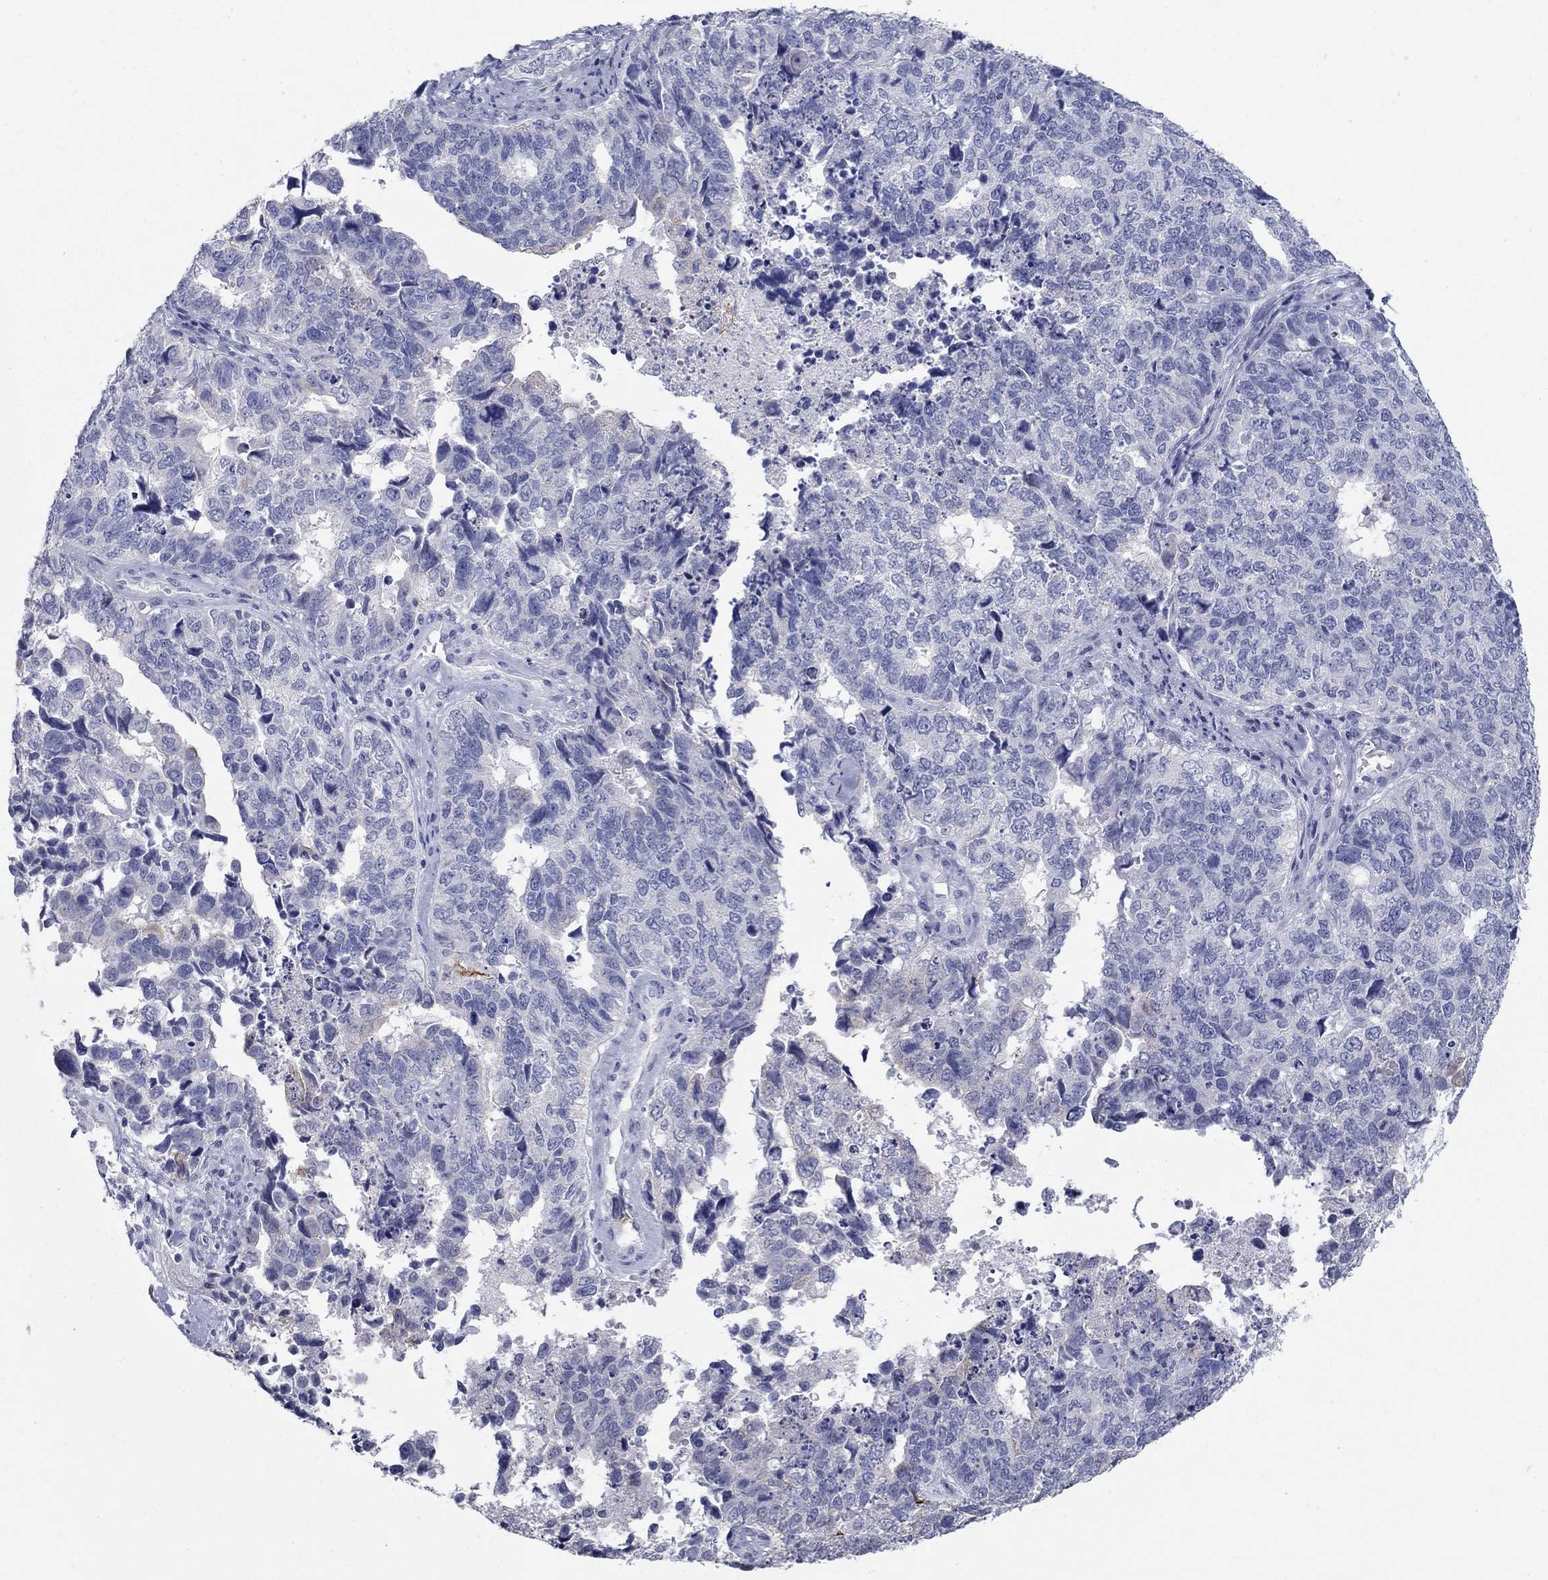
{"staining": {"intensity": "negative", "quantity": "none", "location": "none"}, "tissue": "cervical cancer", "cell_type": "Tumor cells", "image_type": "cancer", "snomed": [{"axis": "morphology", "description": "Squamous cell carcinoma, NOS"}, {"axis": "topography", "description": "Cervix"}], "caption": "A high-resolution histopathology image shows immunohistochemistry staining of cervical cancer (squamous cell carcinoma), which exhibits no significant staining in tumor cells.", "gene": "KRT75", "patient": {"sex": "female", "age": 63}}